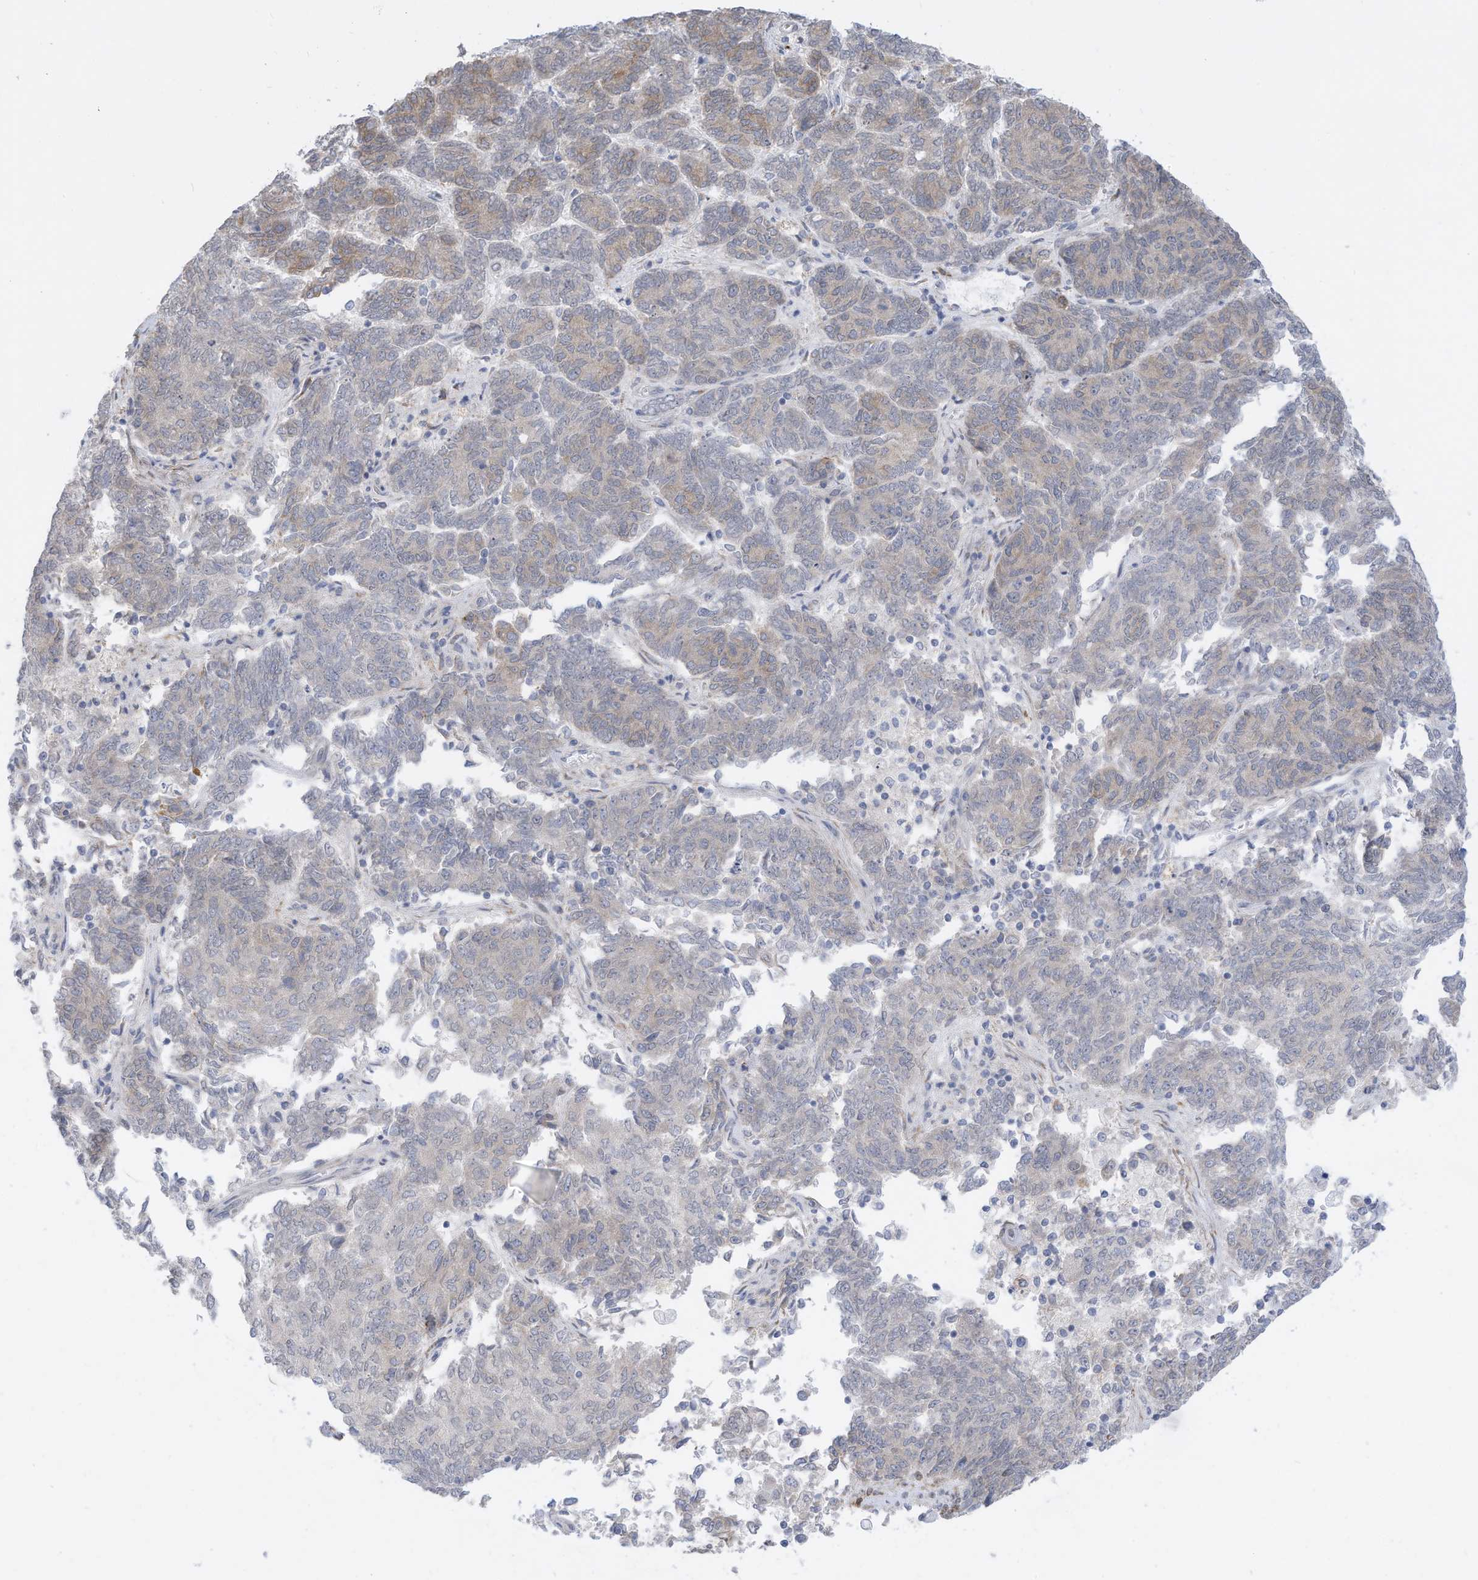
{"staining": {"intensity": "weak", "quantity": "<25%", "location": "cytoplasmic/membranous"}, "tissue": "endometrial cancer", "cell_type": "Tumor cells", "image_type": "cancer", "snomed": [{"axis": "morphology", "description": "Adenocarcinoma, NOS"}, {"axis": "topography", "description": "Endometrium"}], "caption": "An IHC micrograph of endometrial cancer is shown. There is no staining in tumor cells of endometrial cancer.", "gene": "ZNF292", "patient": {"sex": "female", "age": 80}}